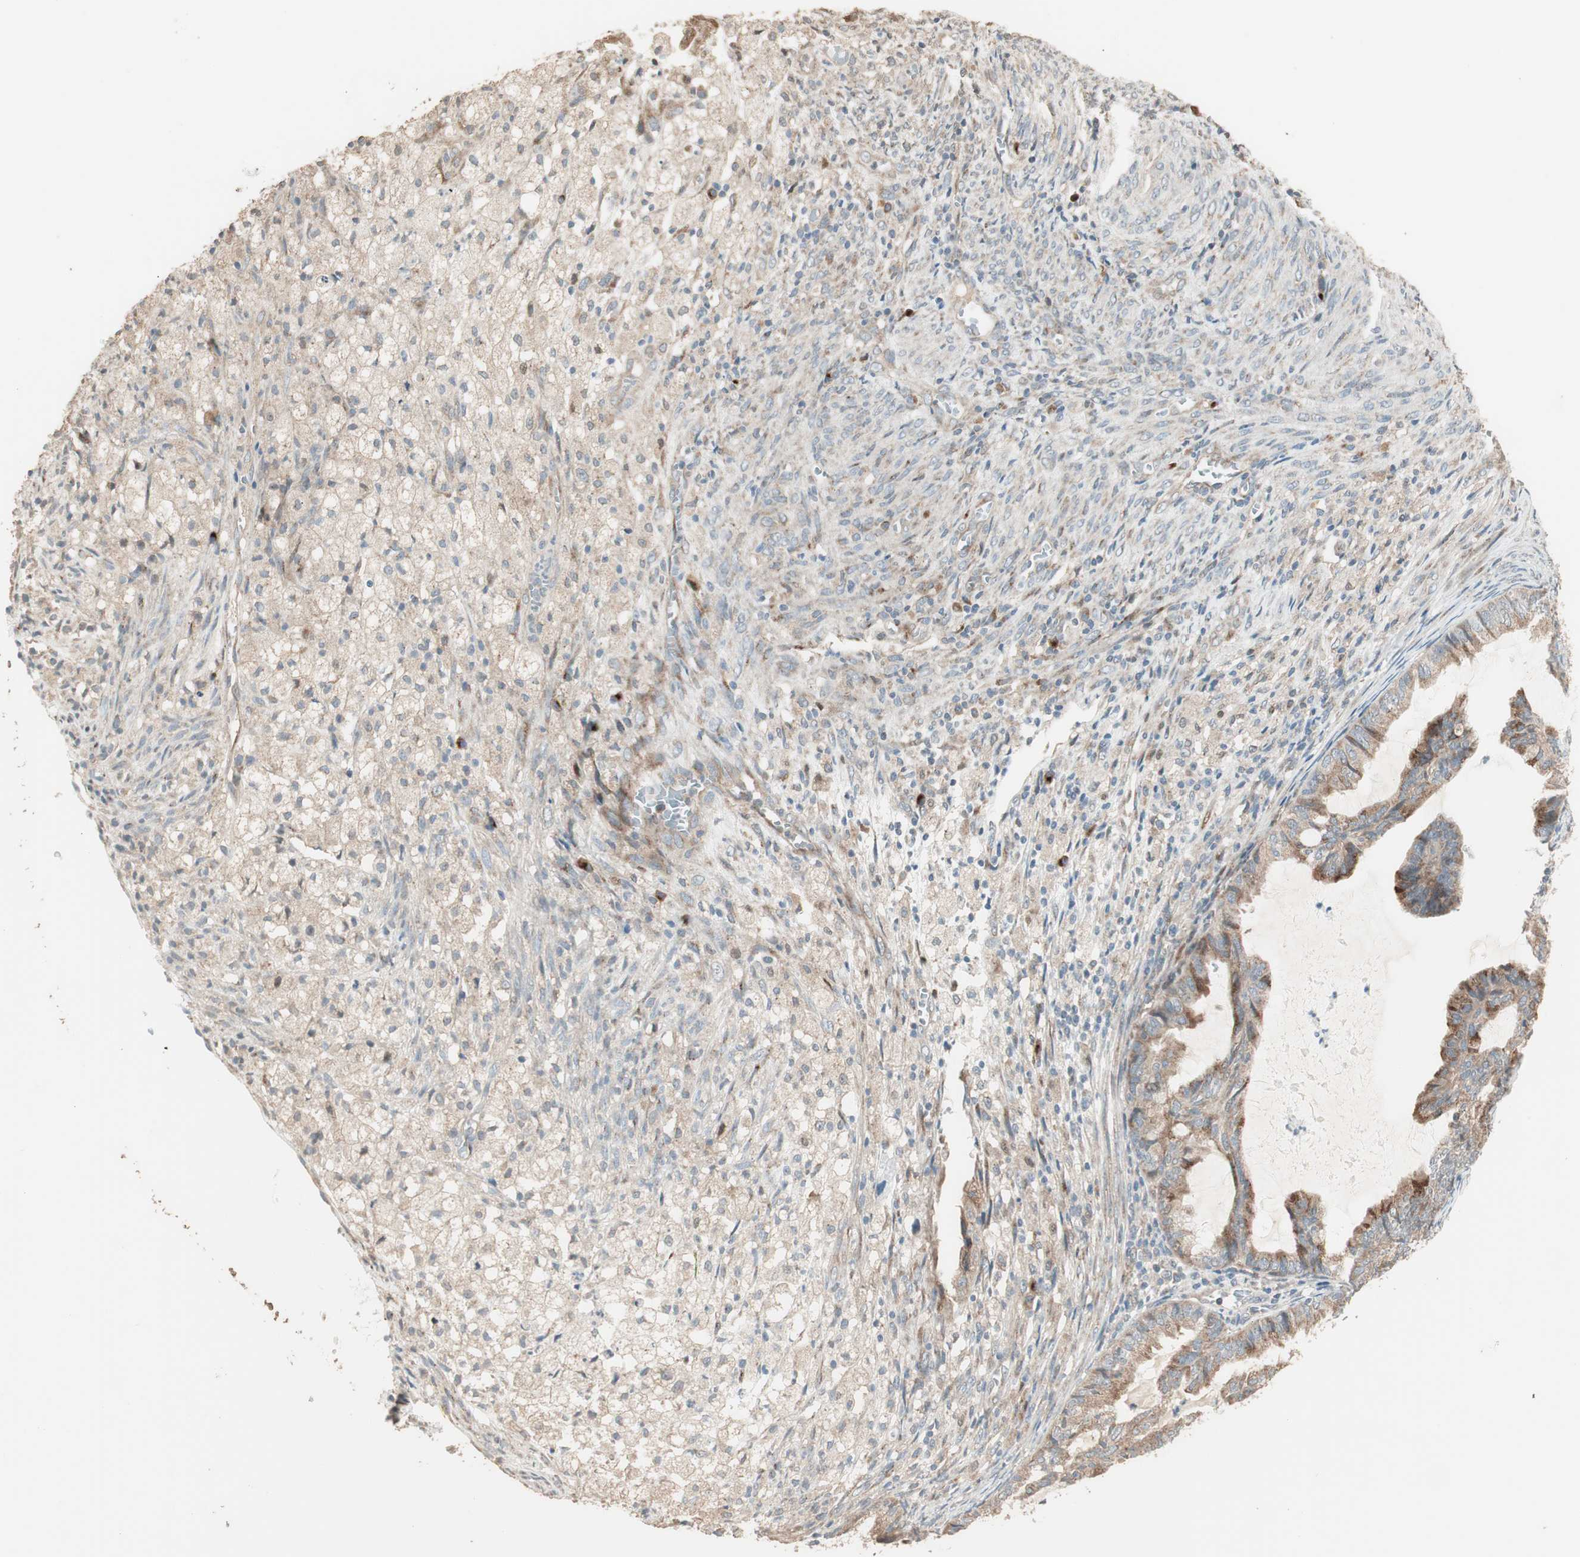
{"staining": {"intensity": "moderate", "quantity": ">75%", "location": "cytoplasmic/membranous"}, "tissue": "cervical cancer", "cell_type": "Tumor cells", "image_type": "cancer", "snomed": [{"axis": "morphology", "description": "Normal tissue, NOS"}, {"axis": "morphology", "description": "Adenocarcinoma, NOS"}, {"axis": "topography", "description": "Cervix"}, {"axis": "topography", "description": "Endometrium"}], "caption": "A brown stain shows moderate cytoplasmic/membranous positivity of a protein in human cervical cancer (adenocarcinoma) tumor cells.", "gene": "RARRES1", "patient": {"sex": "female", "age": 86}}